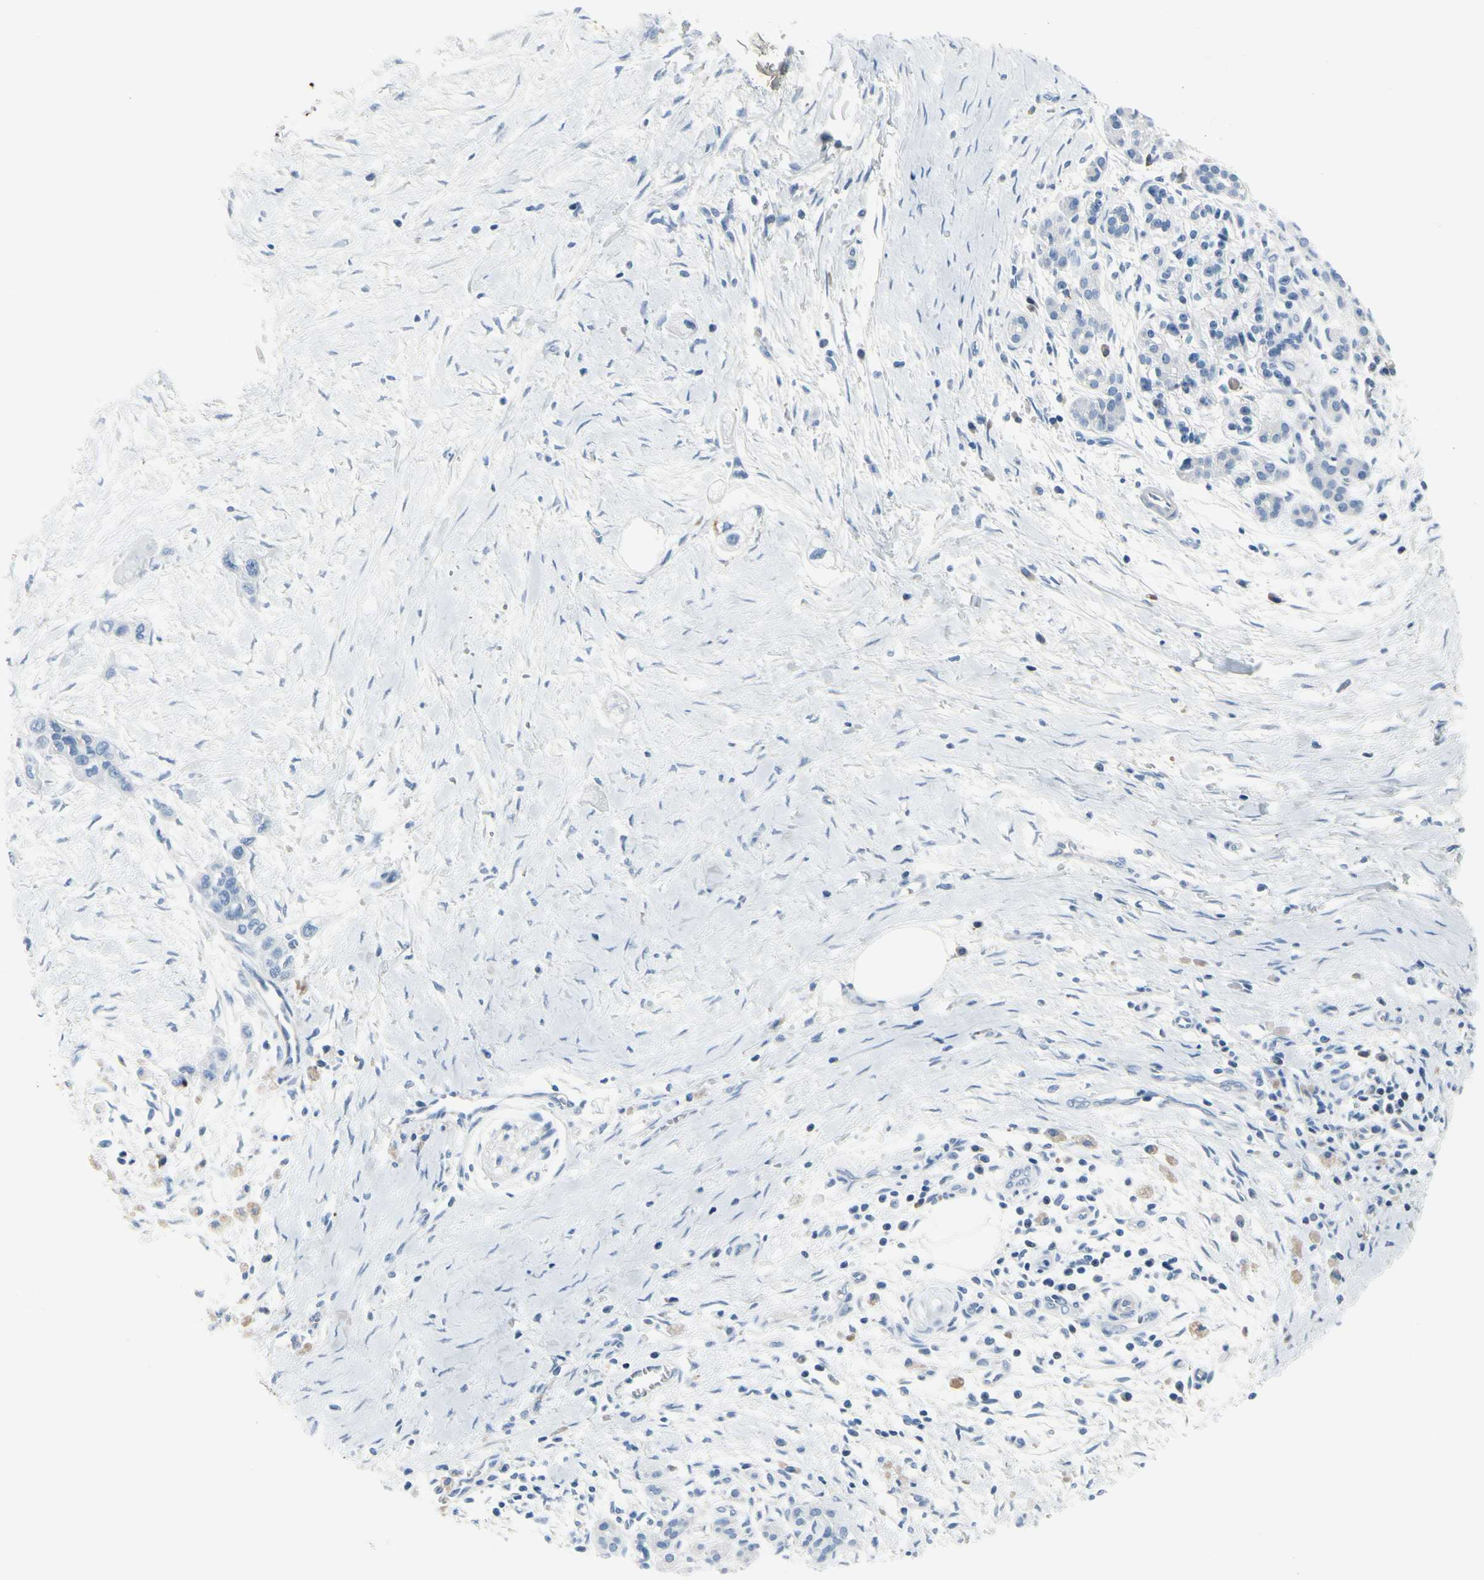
{"staining": {"intensity": "negative", "quantity": "none", "location": "none"}, "tissue": "pancreatic cancer", "cell_type": "Tumor cells", "image_type": "cancer", "snomed": [{"axis": "morphology", "description": "Adenocarcinoma, NOS"}, {"axis": "topography", "description": "Pancreas"}], "caption": "Photomicrograph shows no protein expression in tumor cells of pancreatic adenocarcinoma tissue. (DAB immunohistochemistry visualized using brightfield microscopy, high magnification).", "gene": "MUC5B", "patient": {"sex": "male", "age": 74}}